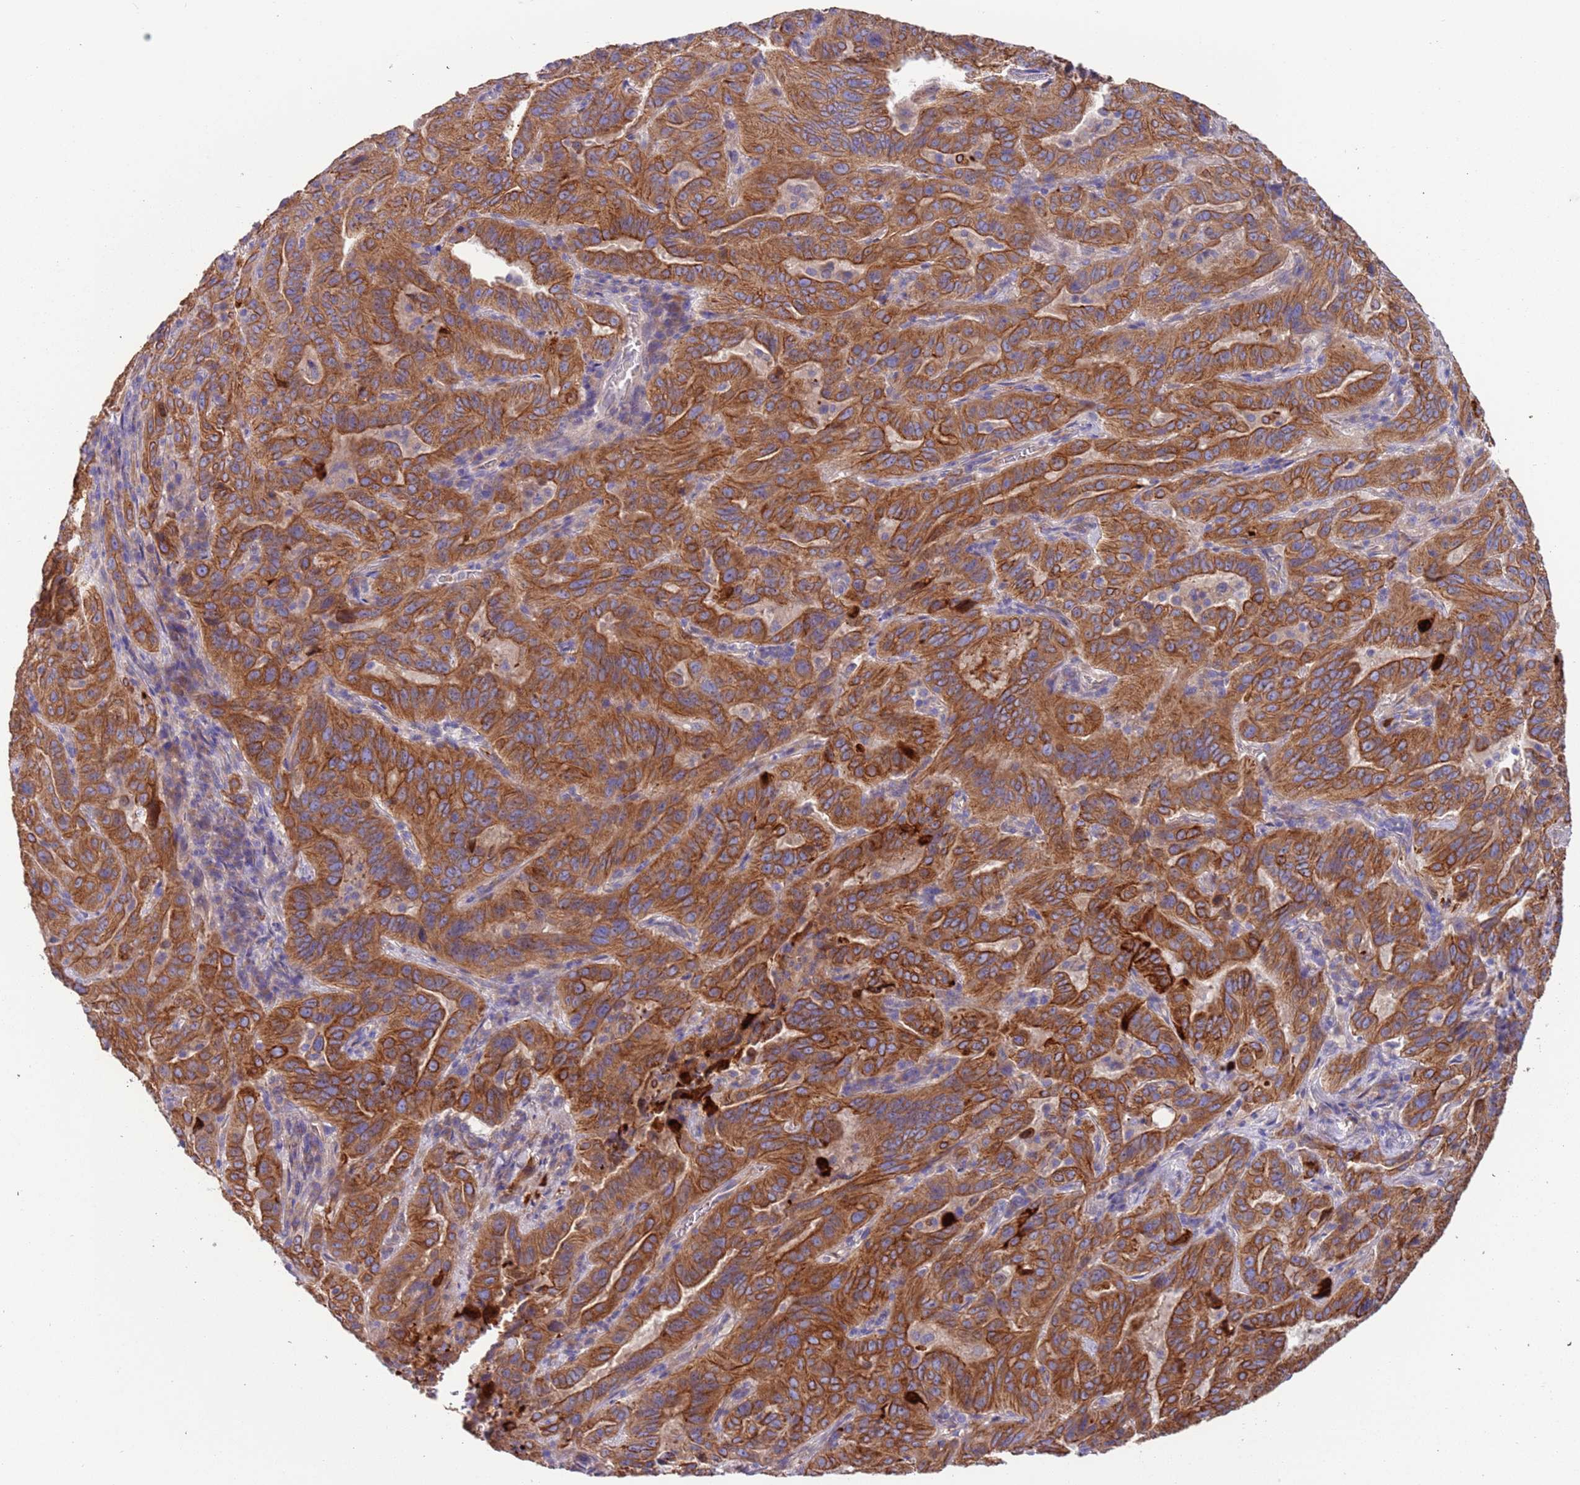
{"staining": {"intensity": "moderate", "quantity": ">75%", "location": "cytoplasmic/membranous"}, "tissue": "pancreatic cancer", "cell_type": "Tumor cells", "image_type": "cancer", "snomed": [{"axis": "morphology", "description": "Adenocarcinoma, NOS"}, {"axis": "topography", "description": "Pancreas"}], "caption": "Moderate cytoplasmic/membranous positivity is identified in about >75% of tumor cells in adenocarcinoma (pancreatic).", "gene": "LAMB4", "patient": {"sex": "male", "age": 63}}